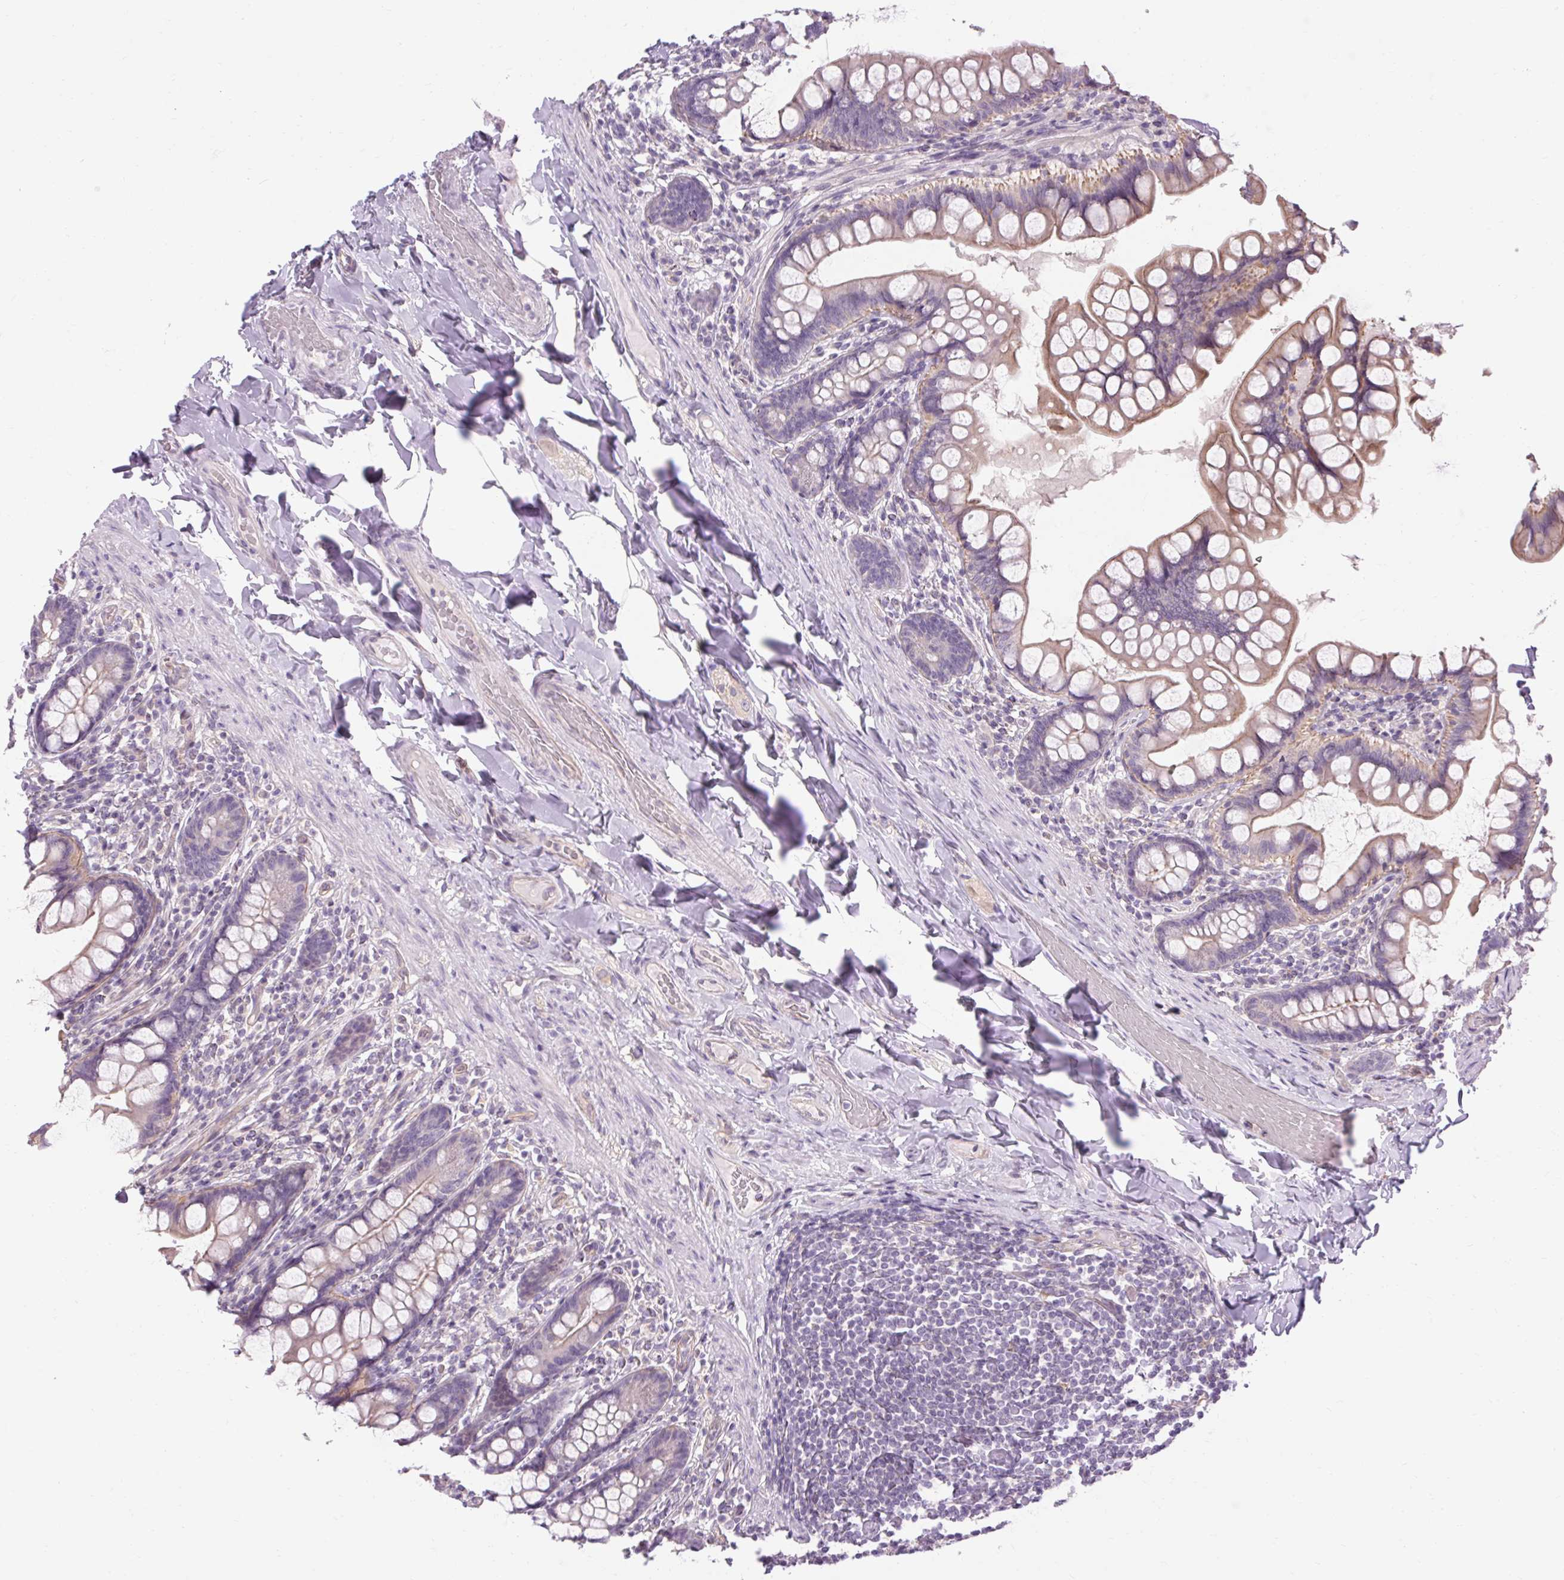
{"staining": {"intensity": "weak", "quantity": "25%-75%", "location": "cytoplasmic/membranous"}, "tissue": "small intestine", "cell_type": "Glandular cells", "image_type": "normal", "snomed": [{"axis": "morphology", "description": "Normal tissue, NOS"}, {"axis": "topography", "description": "Small intestine"}], "caption": "IHC photomicrograph of unremarkable small intestine: small intestine stained using immunohistochemistry demonstrates low levels of weak protein expression localized specifically in the cytoplasmic/membranous of glandular cells, appearing as a cytoplasmic/membranous brown color.", "gene": "TM6SF1", "patient": {"sex": "male", "age": 70}}